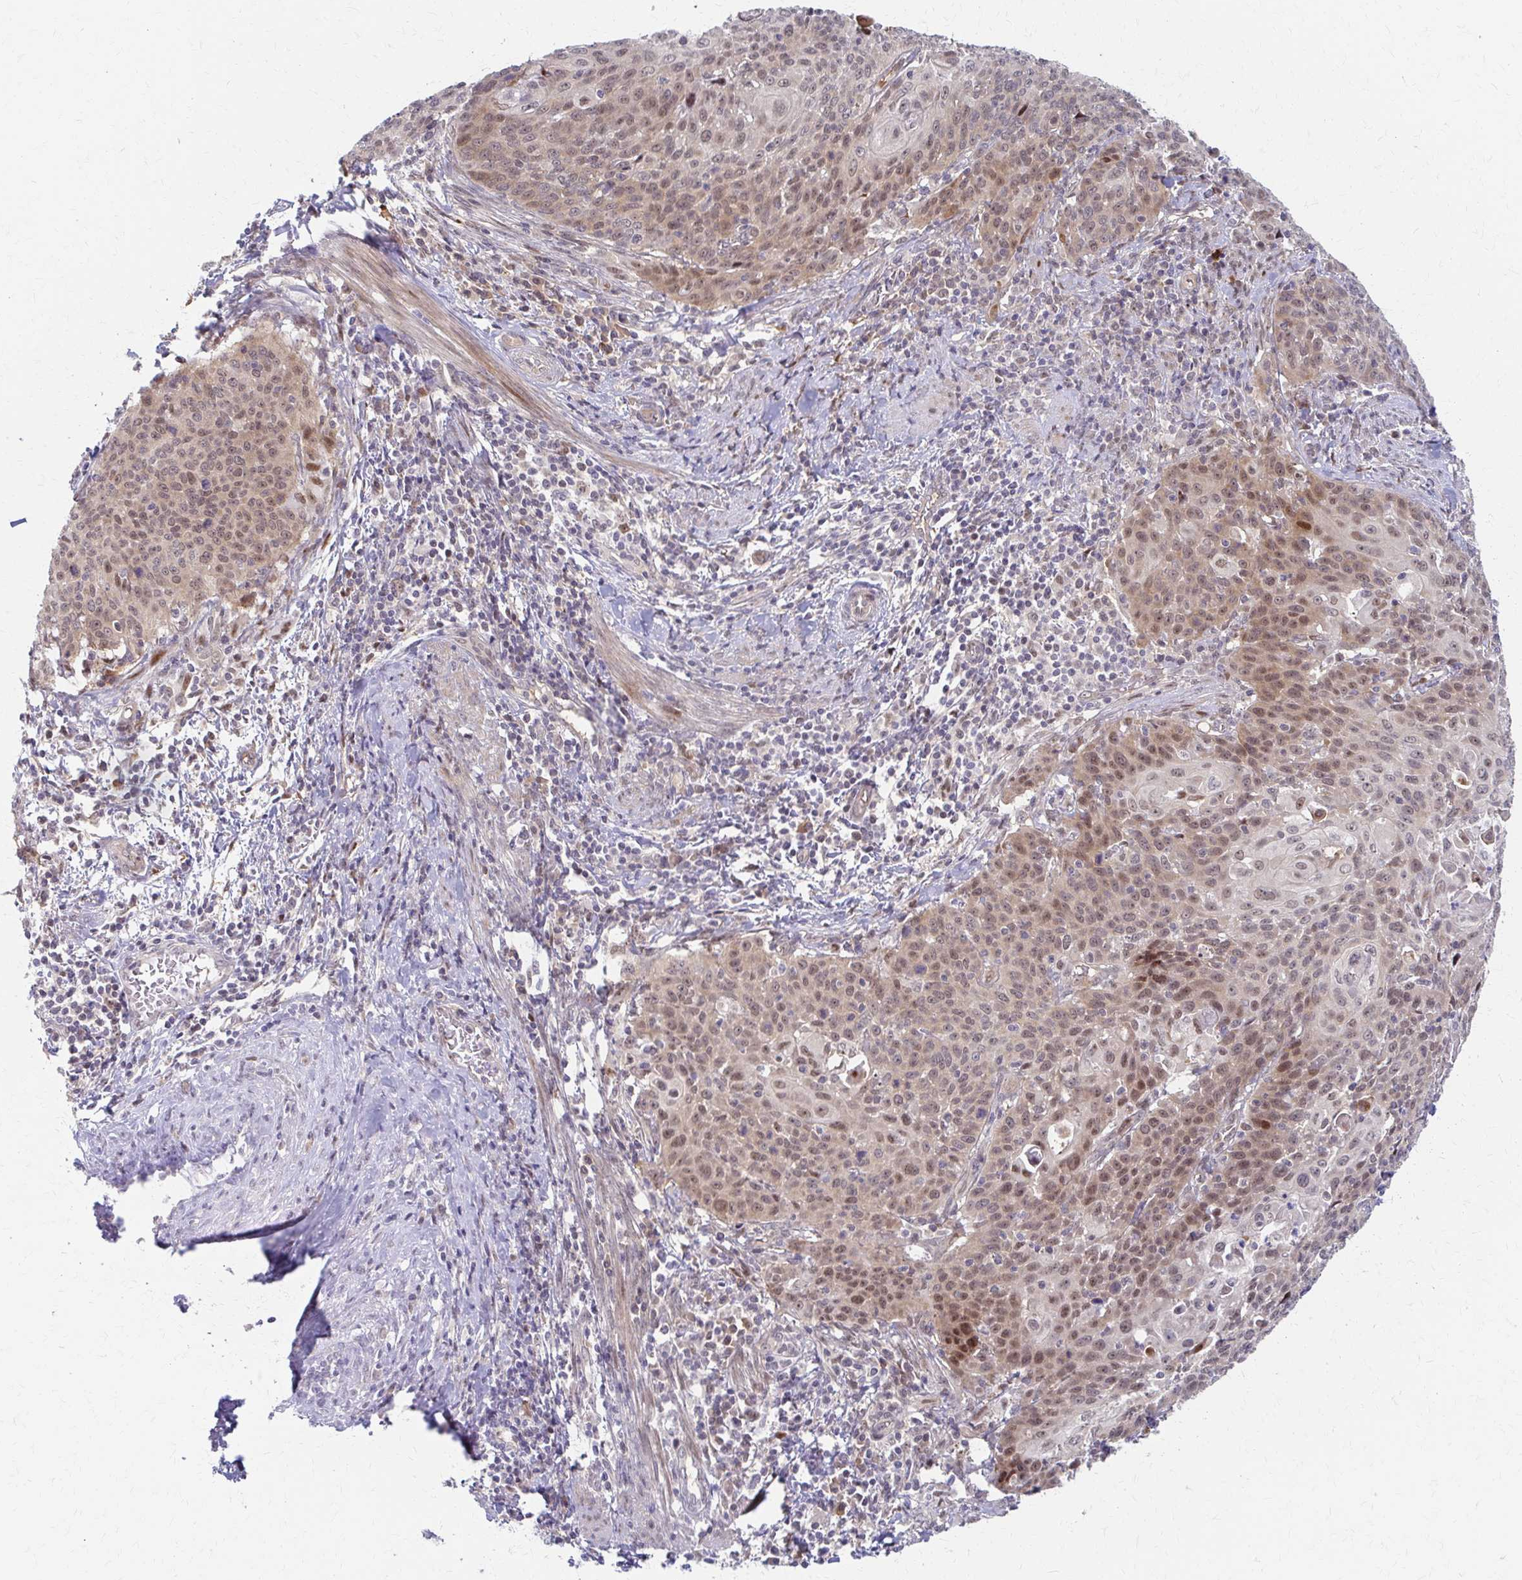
{"staining": {"intensity": "moderate", "quantity": ">75%", "location": "nuclear"}, "tissue": "cervical cancer", "cell_type": "Tumor cells", "image_type": "cancer", "snomed": [{"axis": "morphology", "description": "Squamous cell carcinoma, NOS"}, {"axis": "topography", "description": "Cervix"}], "caption": "About >75% of tumor cells in human squamous cell carcinoma (cervical) exhibit moderate nuclear protein staining as visualized by brown immunohistochemical staining.", "gene": "PSMD7", "patient": {"sex": "female", "age": 65}}